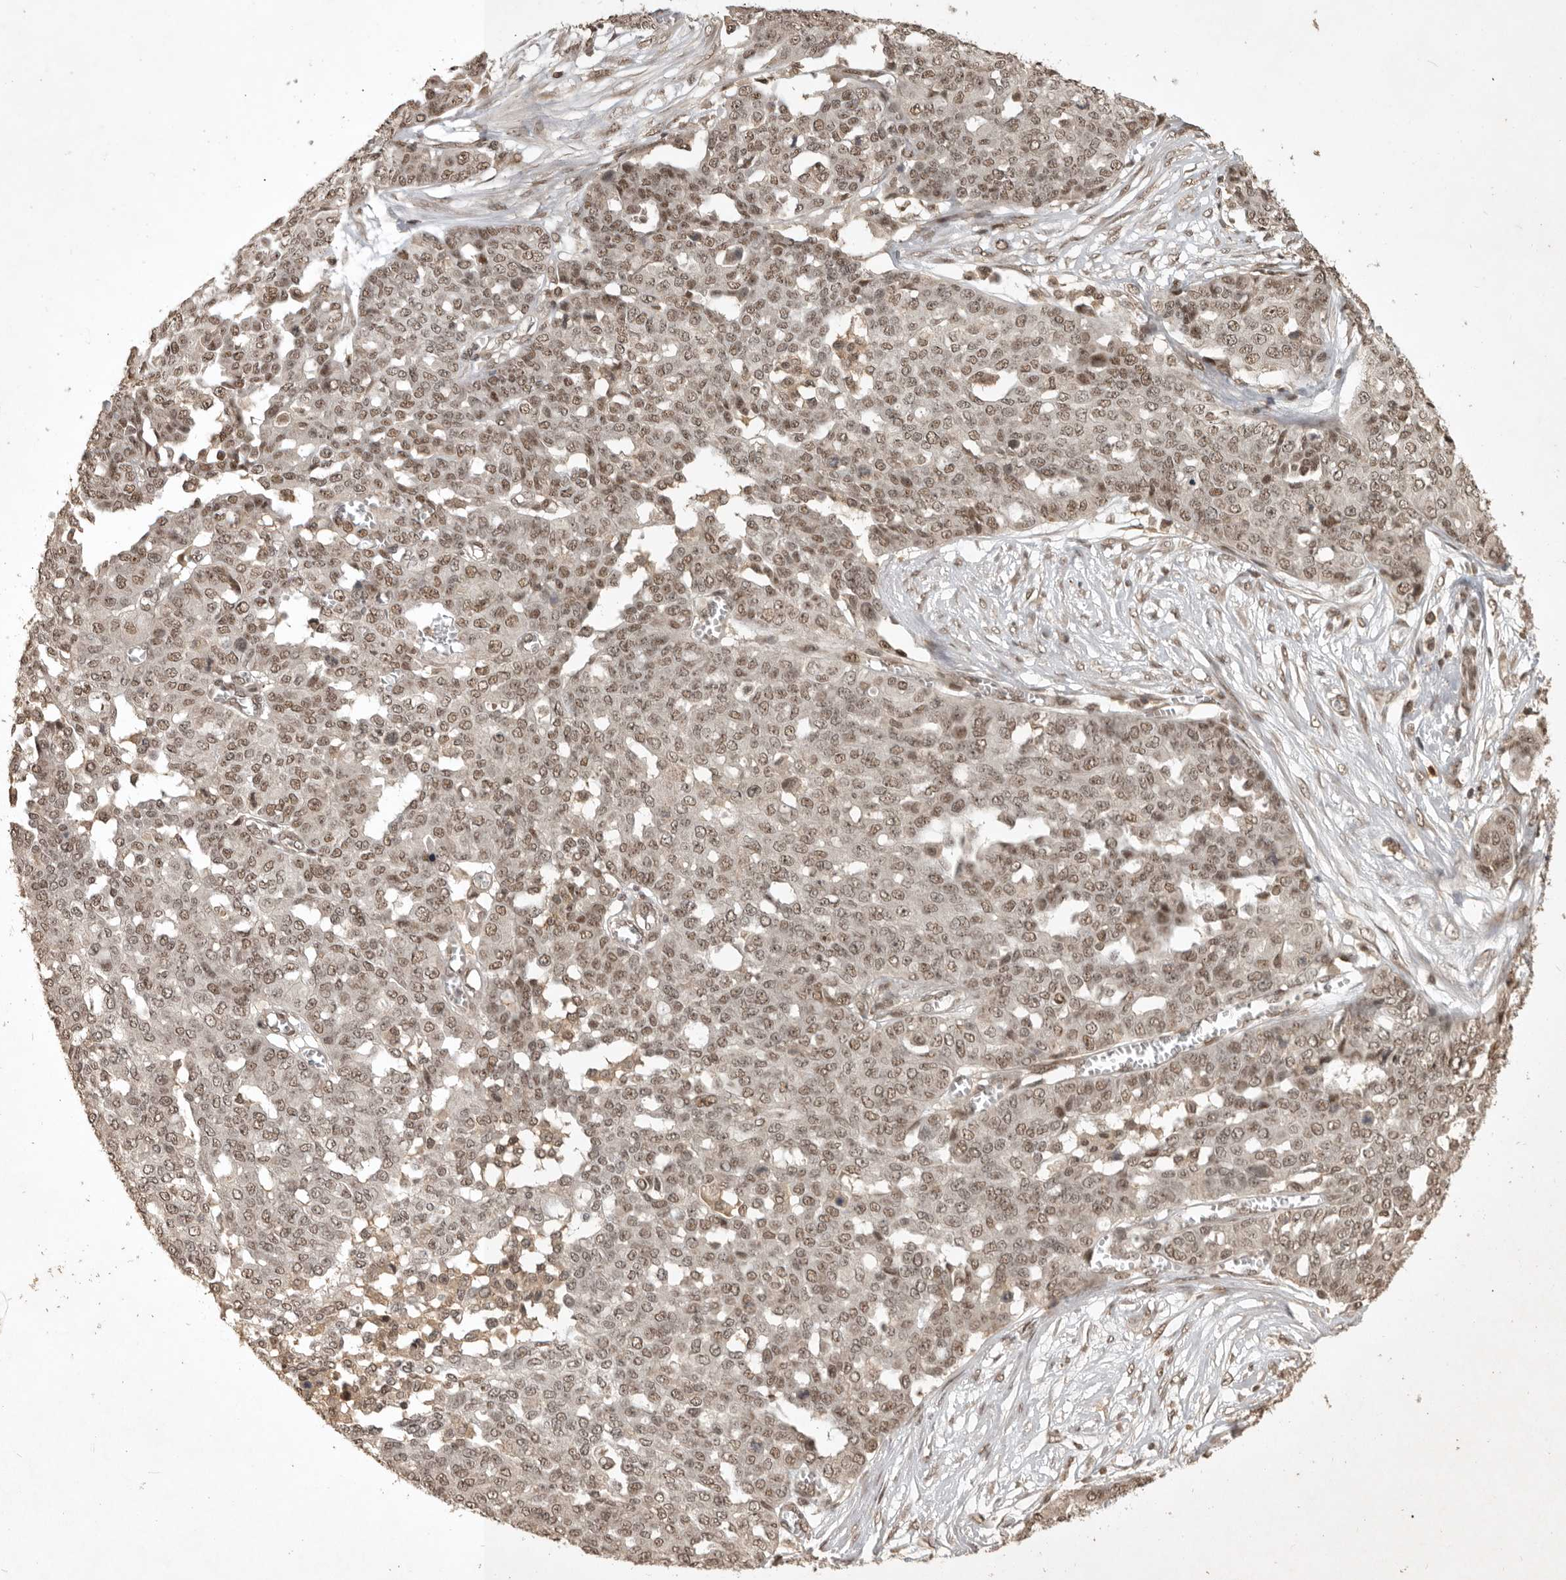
{"staining": {"intensity": "moderate", "quantity": ">75%", "location": "nuclear"}, "tissue": "ovarian cancer", "cell_type": "Tumor cells", "image_type": "cancer", "snomed": [{"axis": "morphology", "description": "Cystadenocarcinoma, serous, NOS"}, {"axis": "topography", "description": "Soft tissue"}, {"axis": "topography", "description": "Ovary"}], "caption": "Serous cystadenocarcinoma (ovarian) was stained to show a protein in brown. There is medium levels of moderate nuclear expression in approximately >75% of tumor cells.", "gene": "CBLL1", "patient": {"sex": "female", "age": 57}}